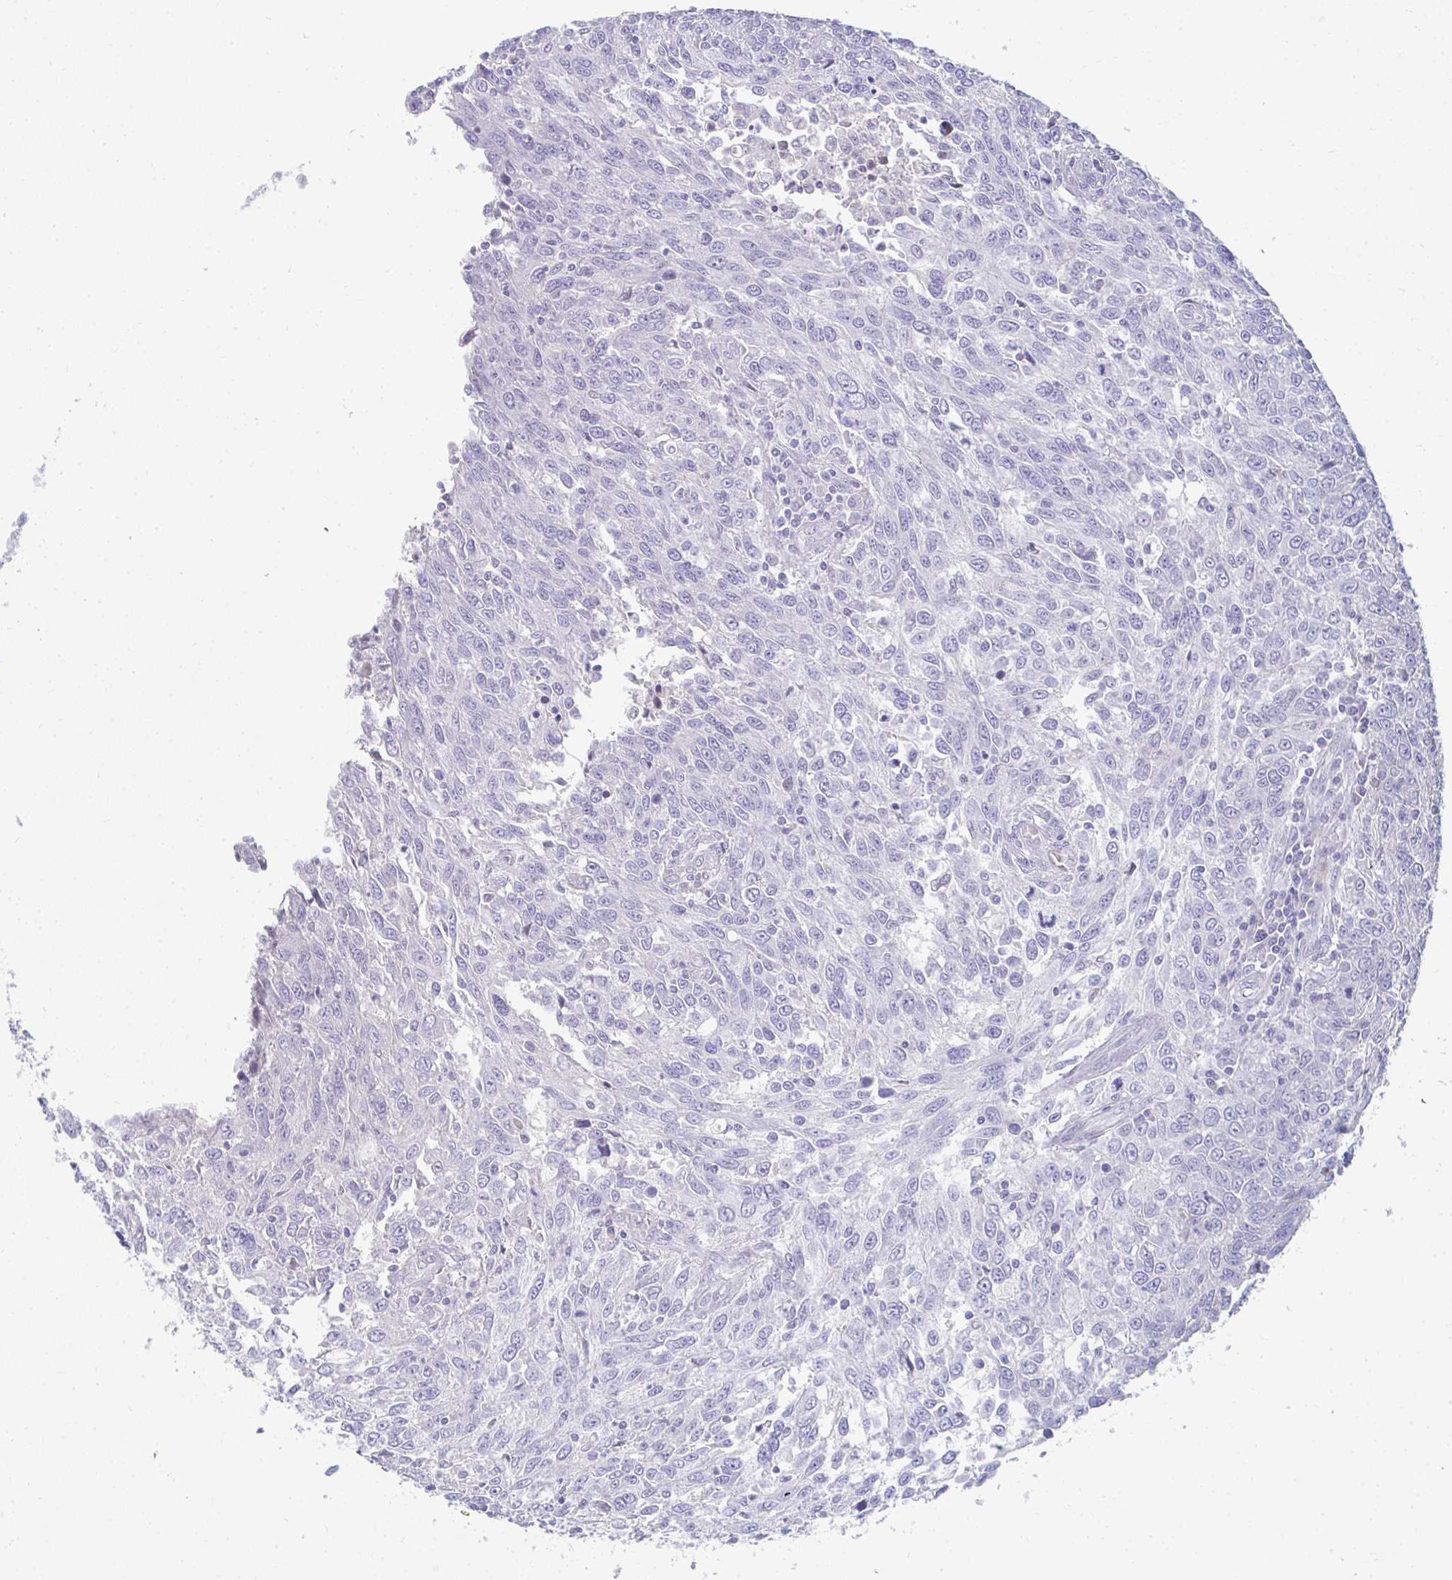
{"staining": {"intensity": "negative", "quantity": "none", "location": "none"}, "tissue": "breast cancer", "cell_type": "Tumor cells", "image_type": "cancer", "snomed": [{"axis": "morphology", "description": "Duct carcinoma"}, {"axis": "topography", "description": "Breast"}], "caption": "Tumor cells are negative for brown protein staining in breast infiltrating ductal carcinoma.", "gene": "TTC30B", "patient": {"sex": "female", "age": 50}}